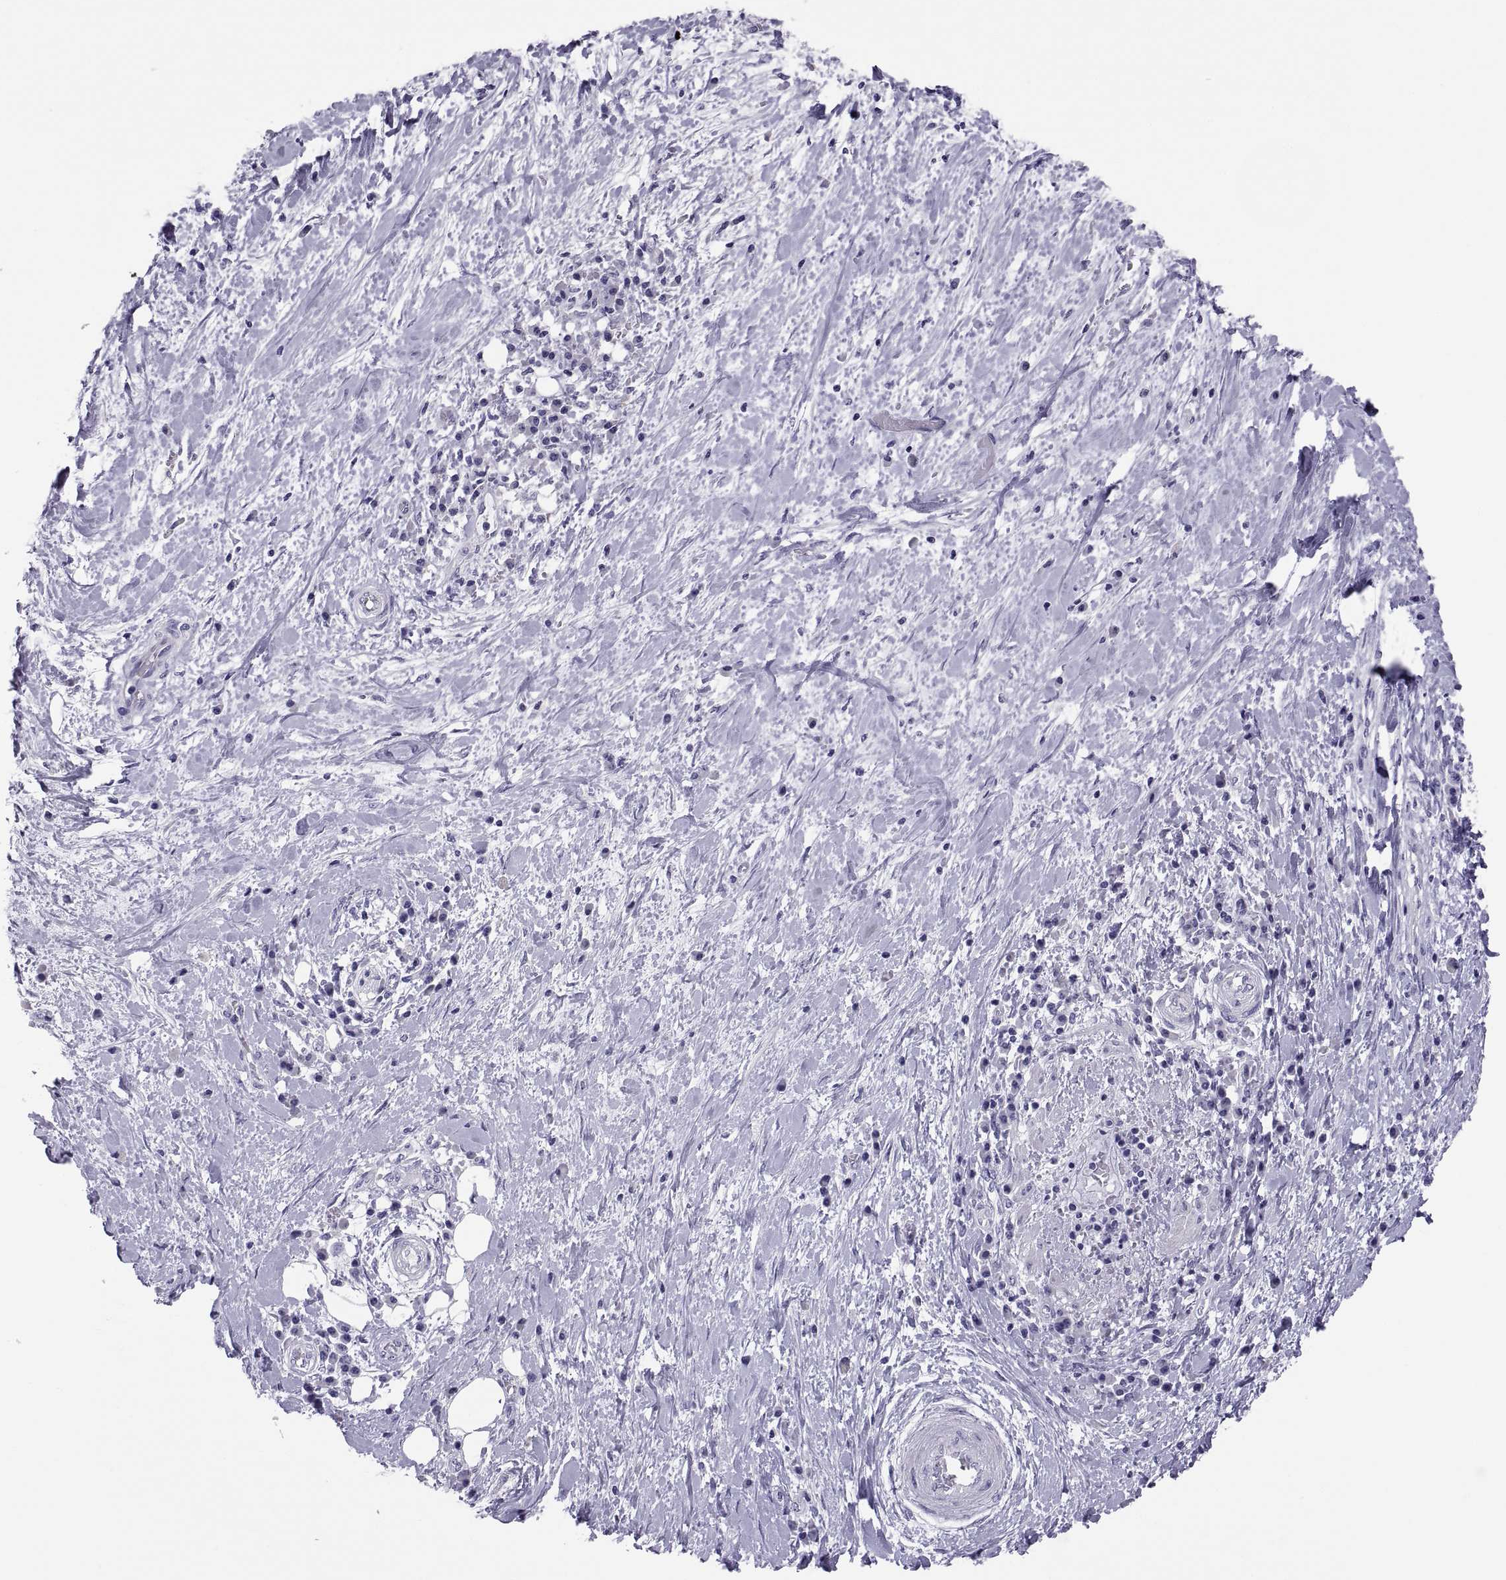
{"staining": {"intensity": "negative", "quantity": "none", "location": "none"}, "tissue": "liver cancer", "cell_type": "Tumor cells", "image_type": "cancer", "snomed": [{"axis": "morphology", "description": "Cholangiocarcinoma"}, {"axis": "topography", "description": "Liver"}], "caption": "High magnification brightfield microscopy of cholangiocarcinoma (liver) stained with DAB (3,3'-diaminobenzidine) (brown) and counterstained with hematoxylin (blue): tumor cells show no significant staining. (DAB immunohistochemistry (IHC) visualized using brightfield microscopy, high magnification).", "gene": "RNASE12", "patient": {"sex": "female", "age": 73}}